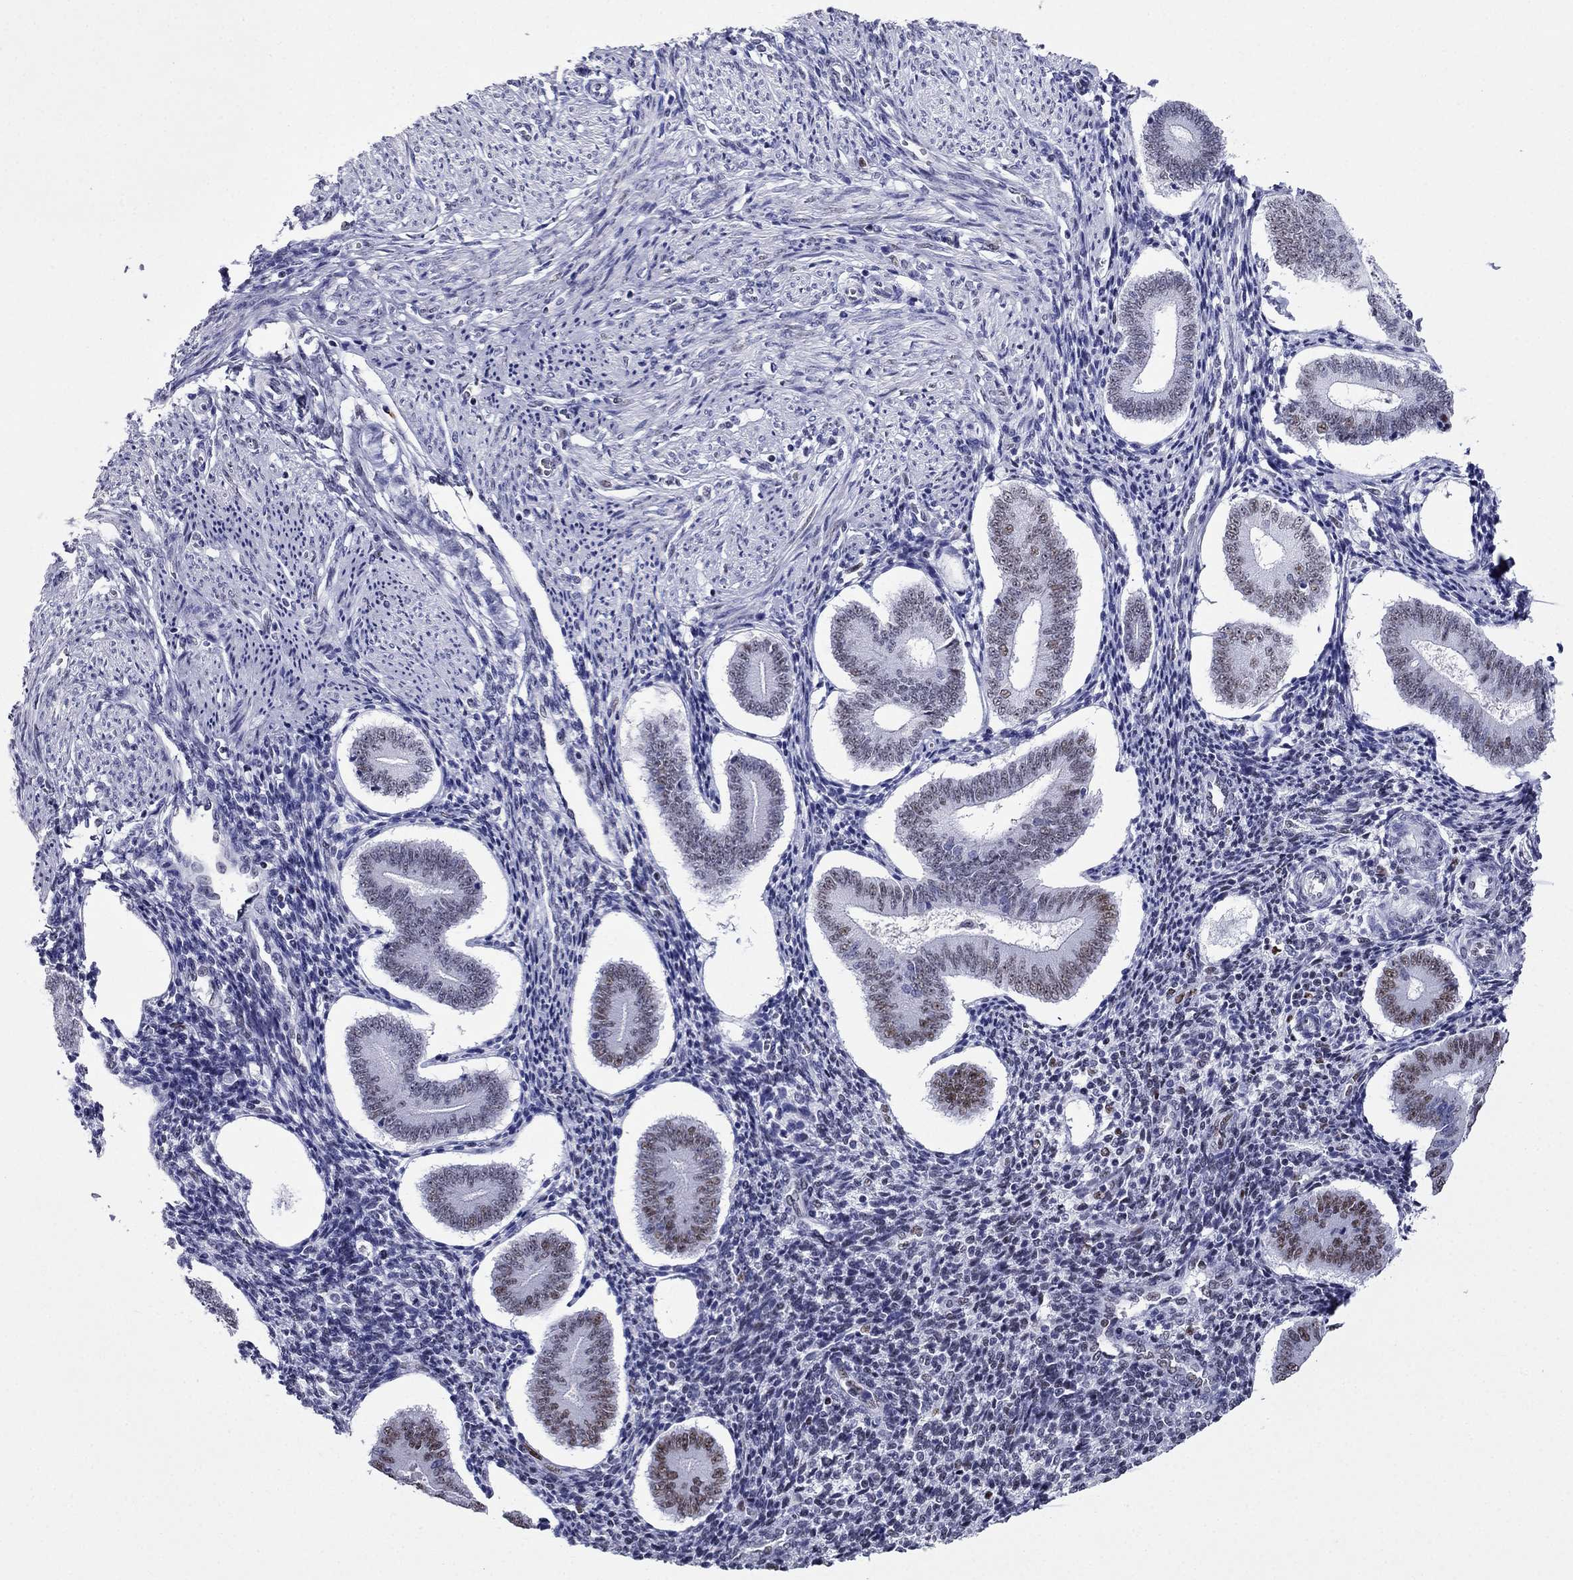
{"staining": {"intensity": "negative", "quantity": "none", "location": "none"}, "tissue": "endometrium", "cell_type": "Cells in endometrial stroma", "image_type": "normal", "snomed": [{"axis": "morphology", "description": "Normal tissue, NOS"}, {"axis": "topography", "description": "Endometrium"}], "caption": "High magnification brightfield microscopy of normal endometrium stained with DAB (brown) and counterstained with hematoxylin (blue): cells in endometrial stroma show no significant expression. (Brightfield microscopy of DAB IHC at high magnification).", "gene": "PPM1G", "patient": {"sex": "female", "age": 40}}